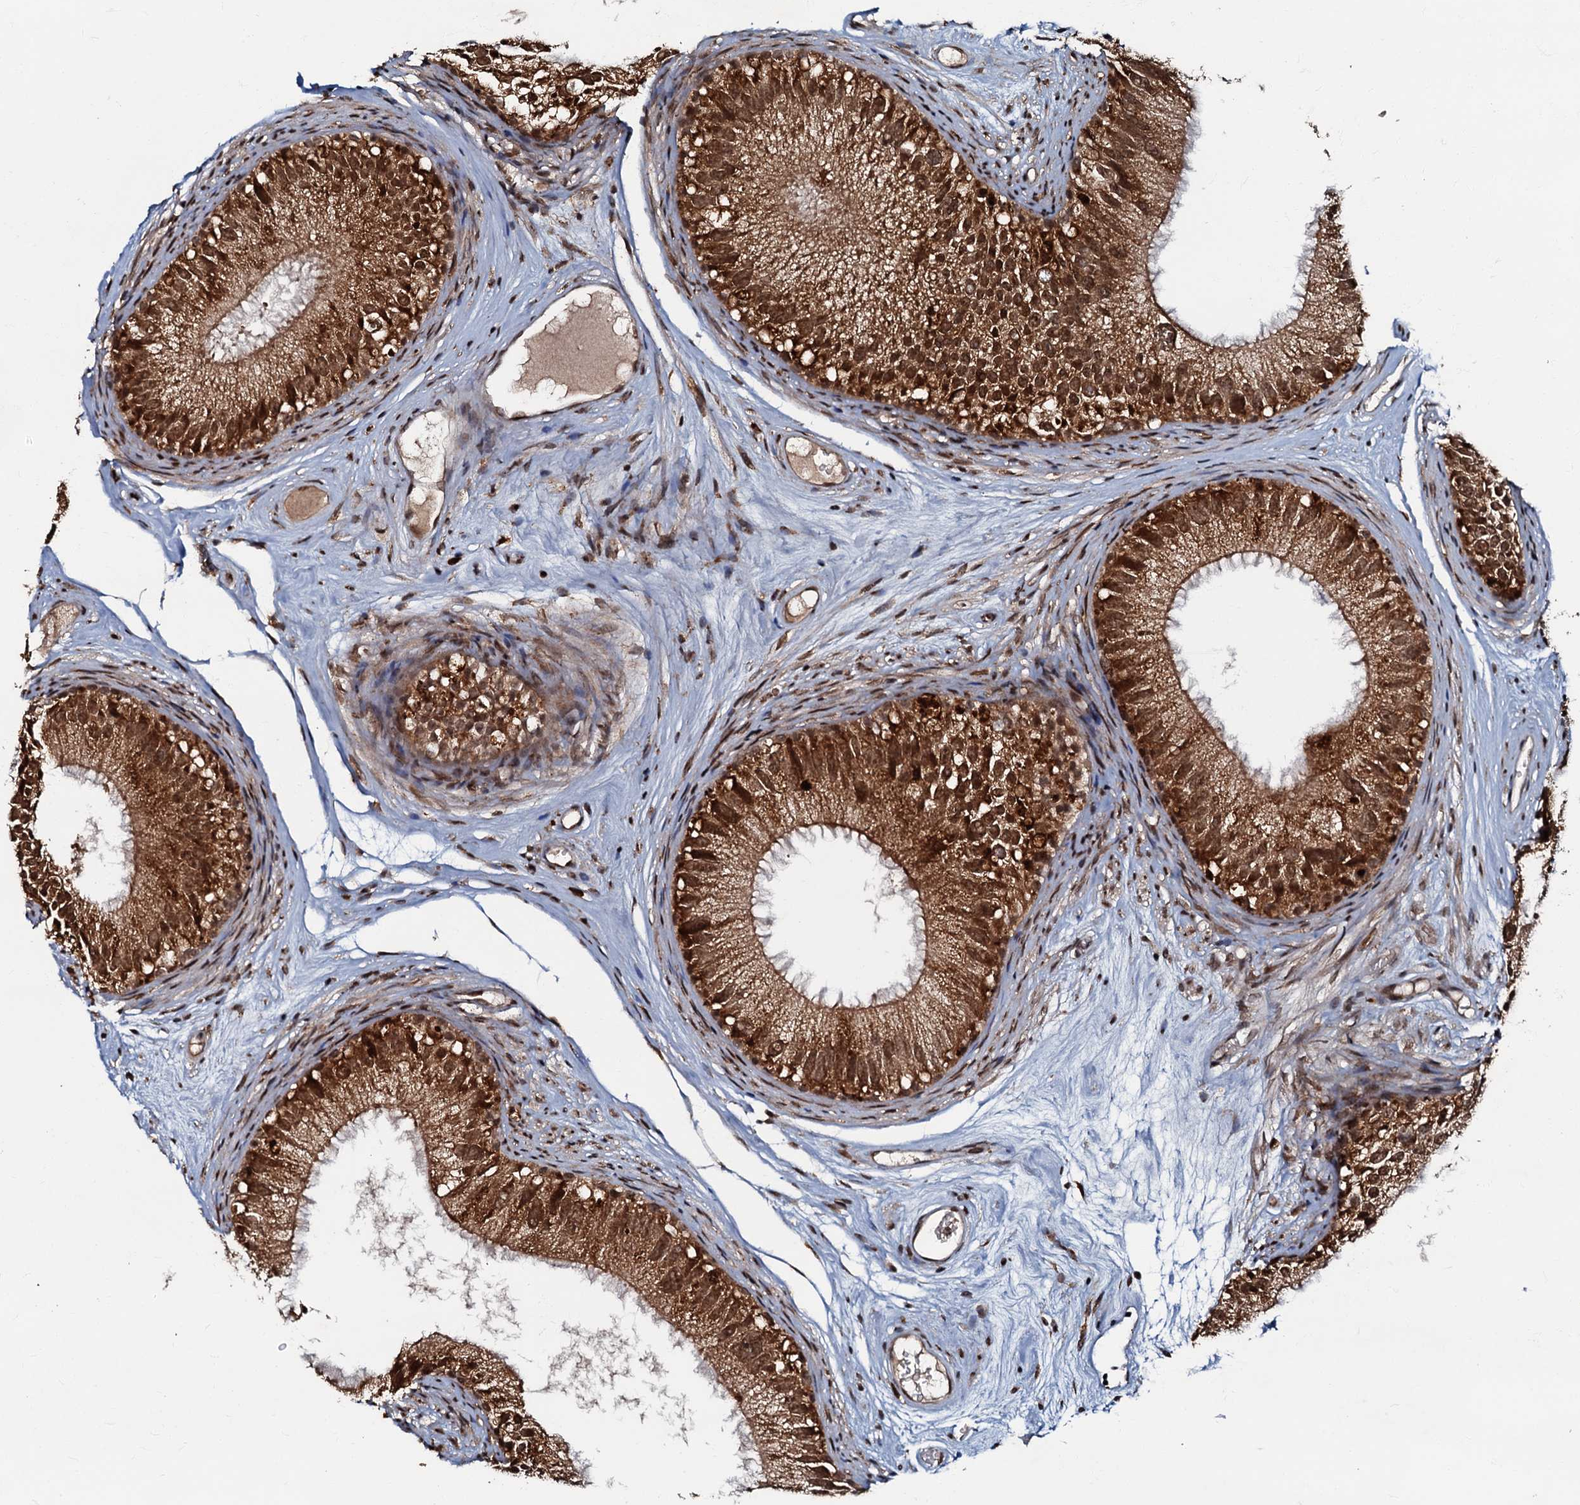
{"staining": {"intensity": "strong", "quantity": ">75%", "location": "cytoplasmic/membranous,nuclear"}, "tissue": "epididymis", "cell_type": "Glandular cells", "image_type": "normal", "snomed": [{"axis": "morphology", "description": "Normal tissue, NOS"}, {"axis": "topography", "description": "Epididymis"}], "caption": "This photomicrograph exhibits benign epididymis stained with IHC to label a protein in brown. The cytoplasmic/membranous,nuclear of glandular cells show strong positivity for the protein. Nuclei are counter-stained blue.", "gene": "C18orf32", "patient": {"sex": "male", "age": 77}}